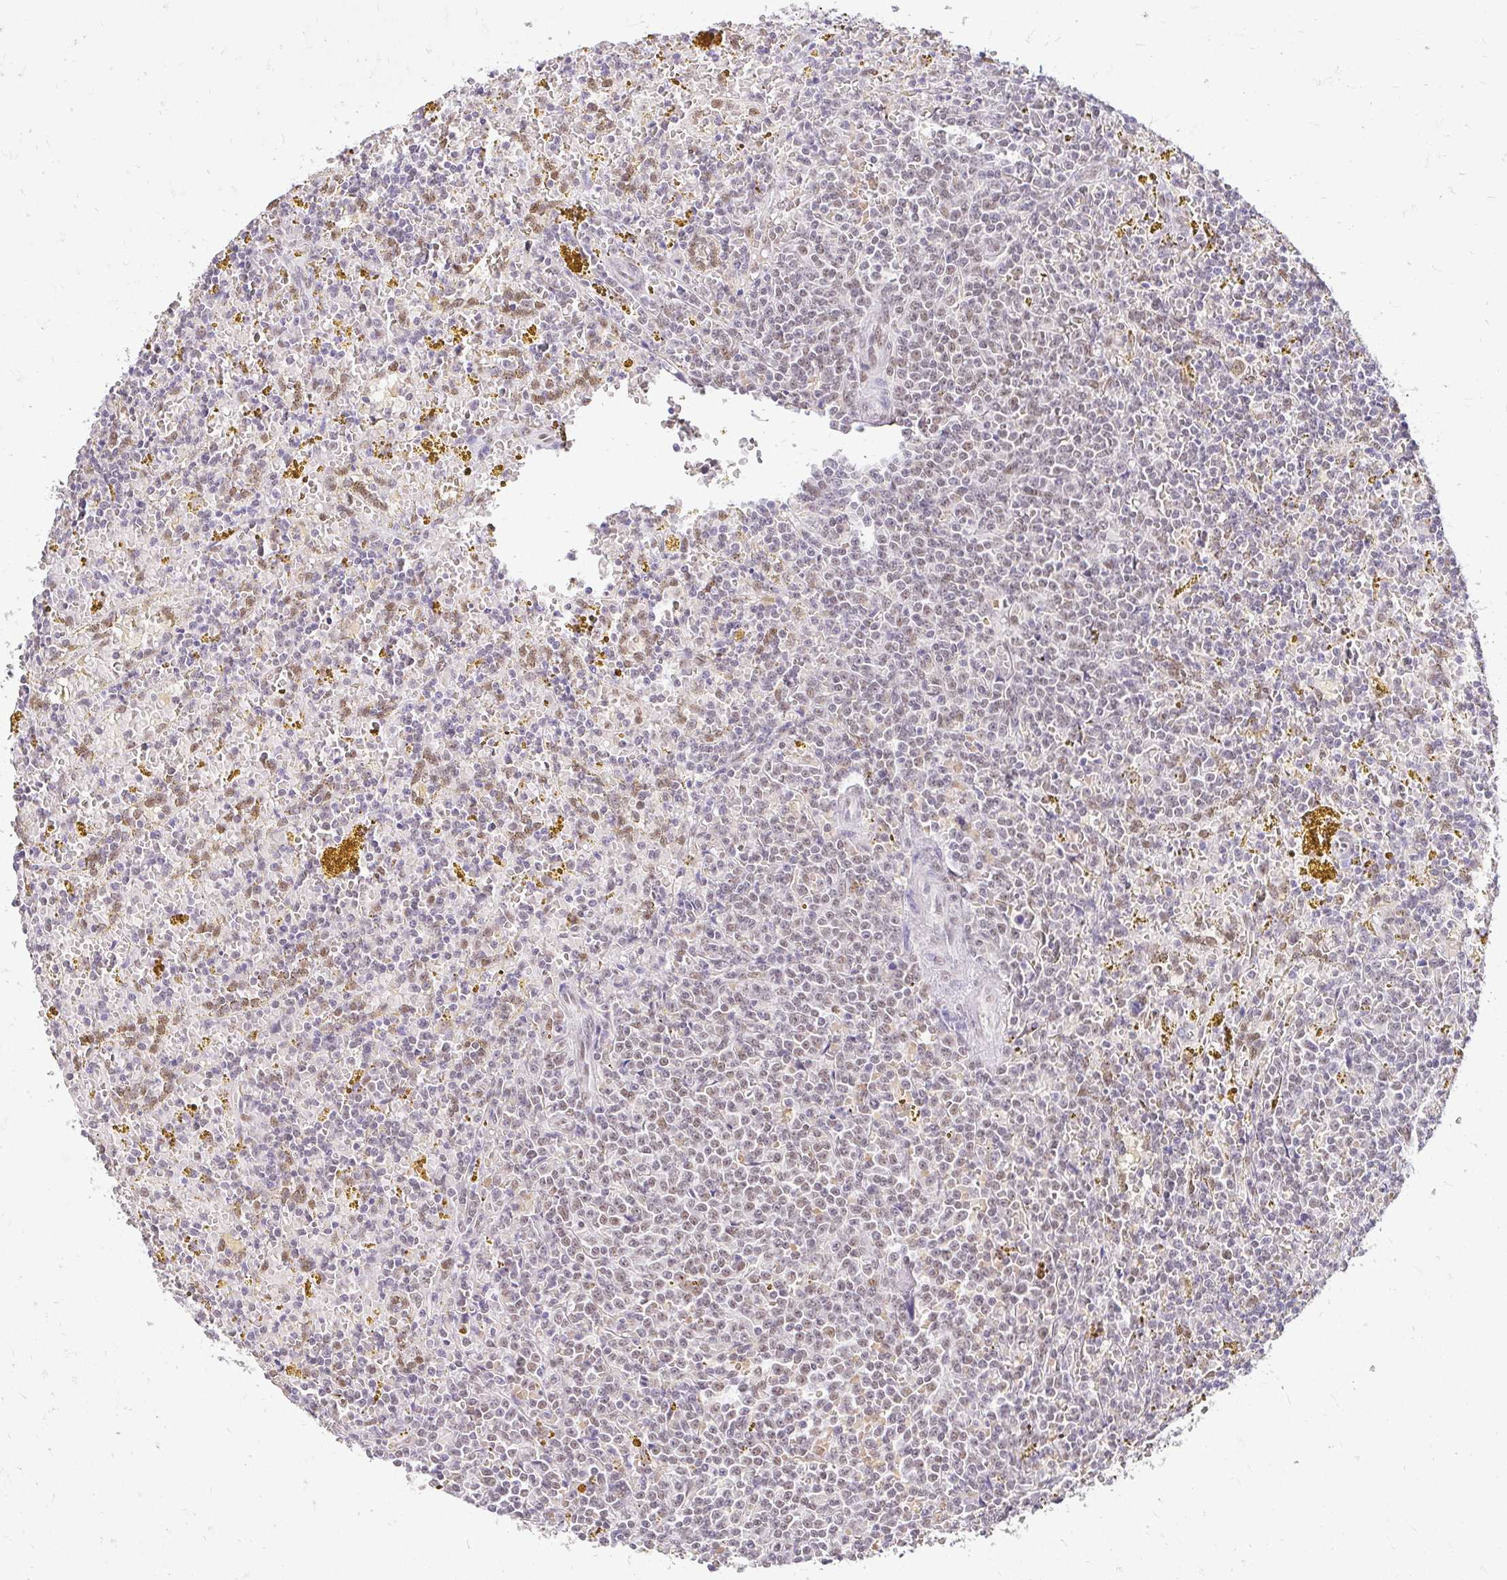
{"staining": {"intensity": "weak", "quantity": "25%-75%", "location": "nuclear"}, "tissue": "lymphoma", "cell_type": "Tumor cells", "image_type": "cancer", "snomed": [{"axis": "morphology", "description": "Malignant lymphoma, non-Hodgkin's type, Low grade"}, {"axis": "topography", "description": "Spleen"}, {"axis": "topography", "description": "Lymph node"}], "caption": "Tumor cells exhibit low levels of weak nuclear expression in about 25%-75% of cells in human low-grade malignant lymphoma, non-Hodgkin's type. The staining is performed using DAB brown chromogen to label protein expression. The nuclei are counter-stained blue using hematoxylin.", "gene": "RIMS4", "patient": {"sex": "female", "age": 66}}